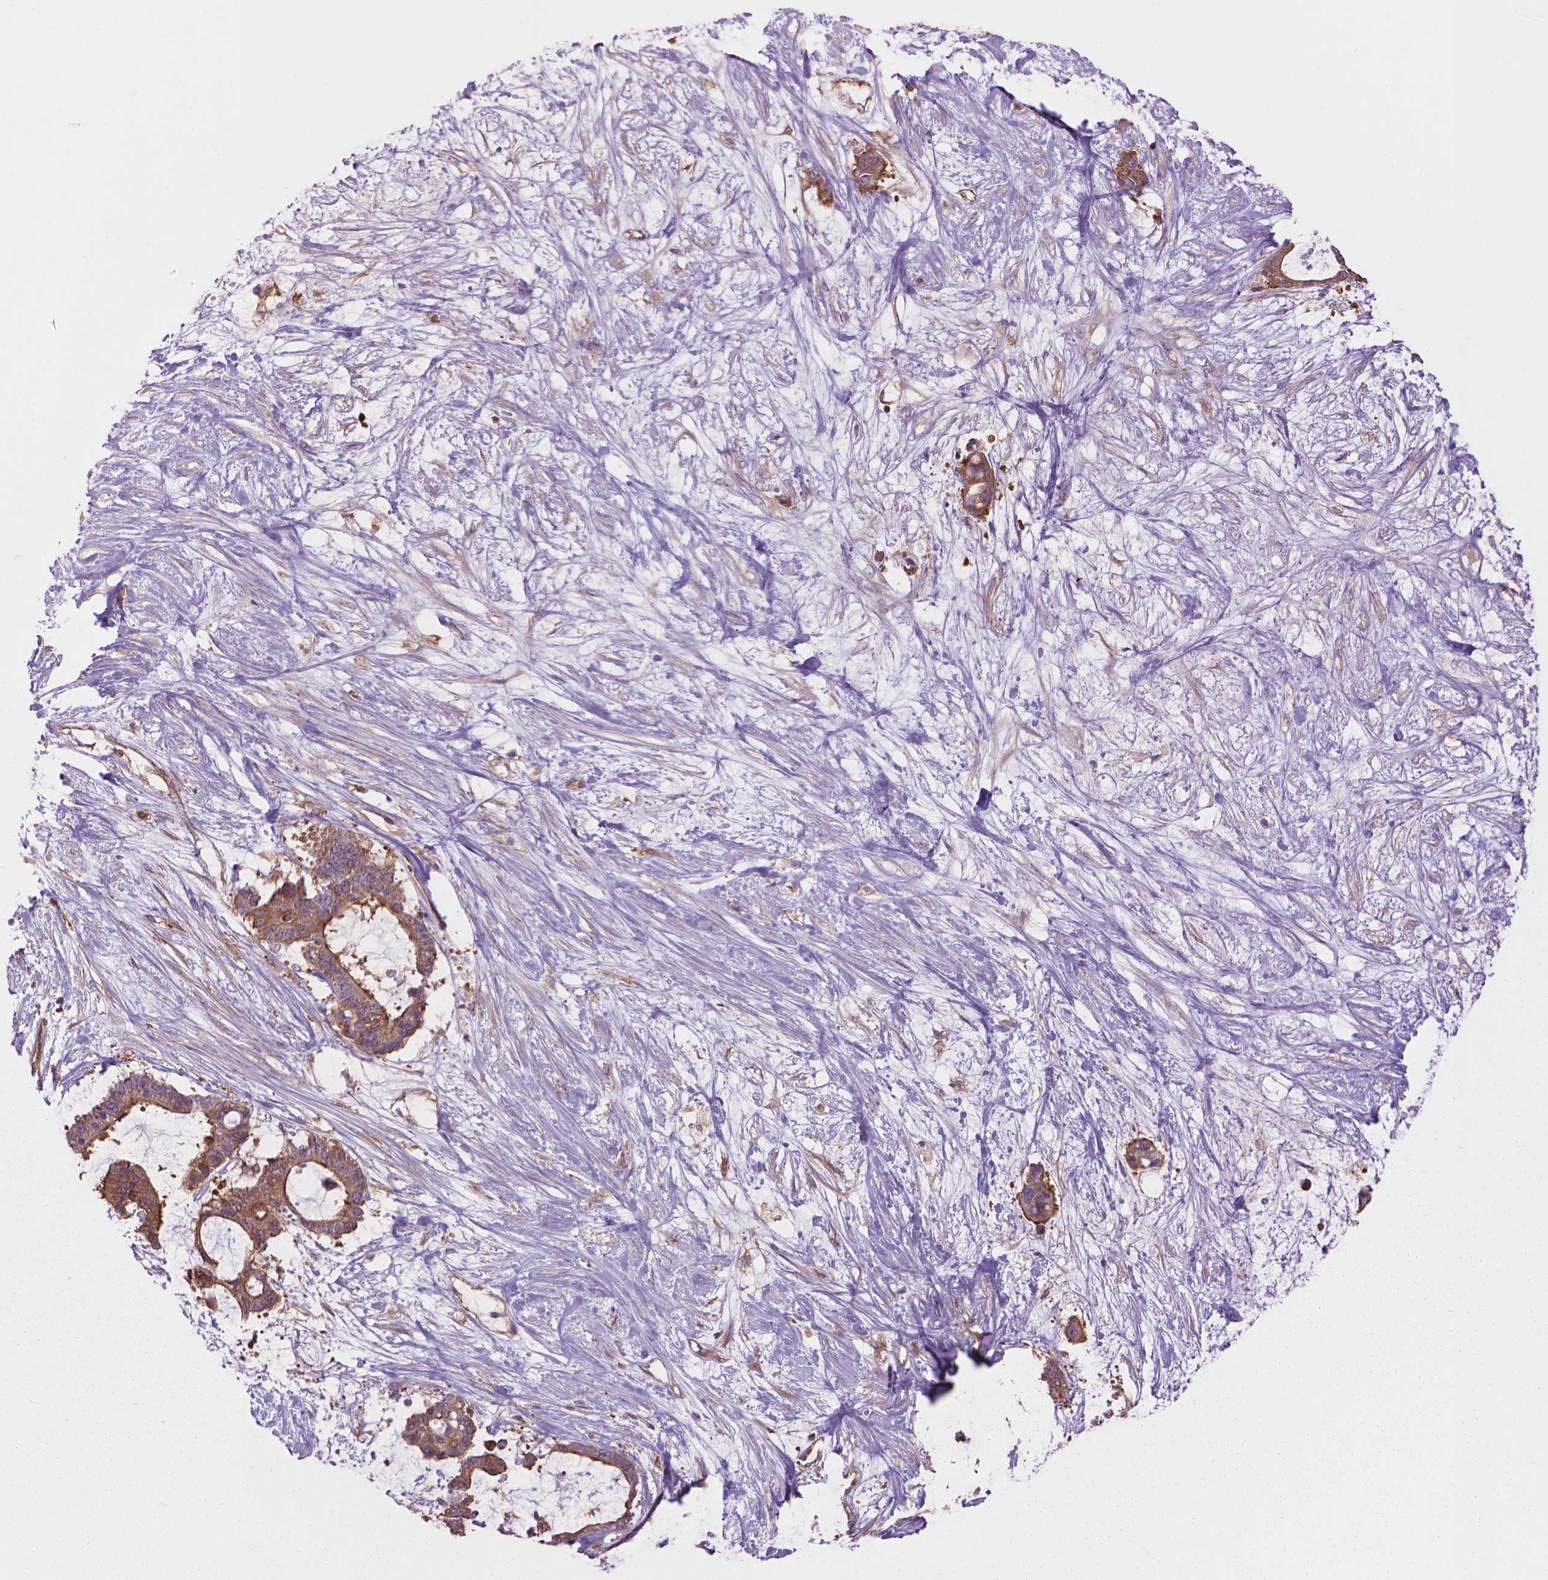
{"staining": {"intensity": "moderate", "quantity": ">75%", "location": "cytoplasmic/membranous"}, "tissue": "liver cancer", "cell_type": "Tumor cells", "image_type": "cancer", "snomed": [{"axis": "morphology", "description": "Normal tissue, NOS"}, {"axis": "morphology", "description": "Cholangiocarcinoma"}, {"axis": "topography", "description": "Liver"}, {"axis": "topography", "description": "Peripheral nerve tissue"}], "caption": "Cholangiocarcinoma (liver) was stained to show a protein in brown. There is medium levels of moderate cytoplasmic/membranous staining in approximately >75% of tumor cells.", "gene": "CORO1B", "patient": {"sex": "female", "age": 73}}